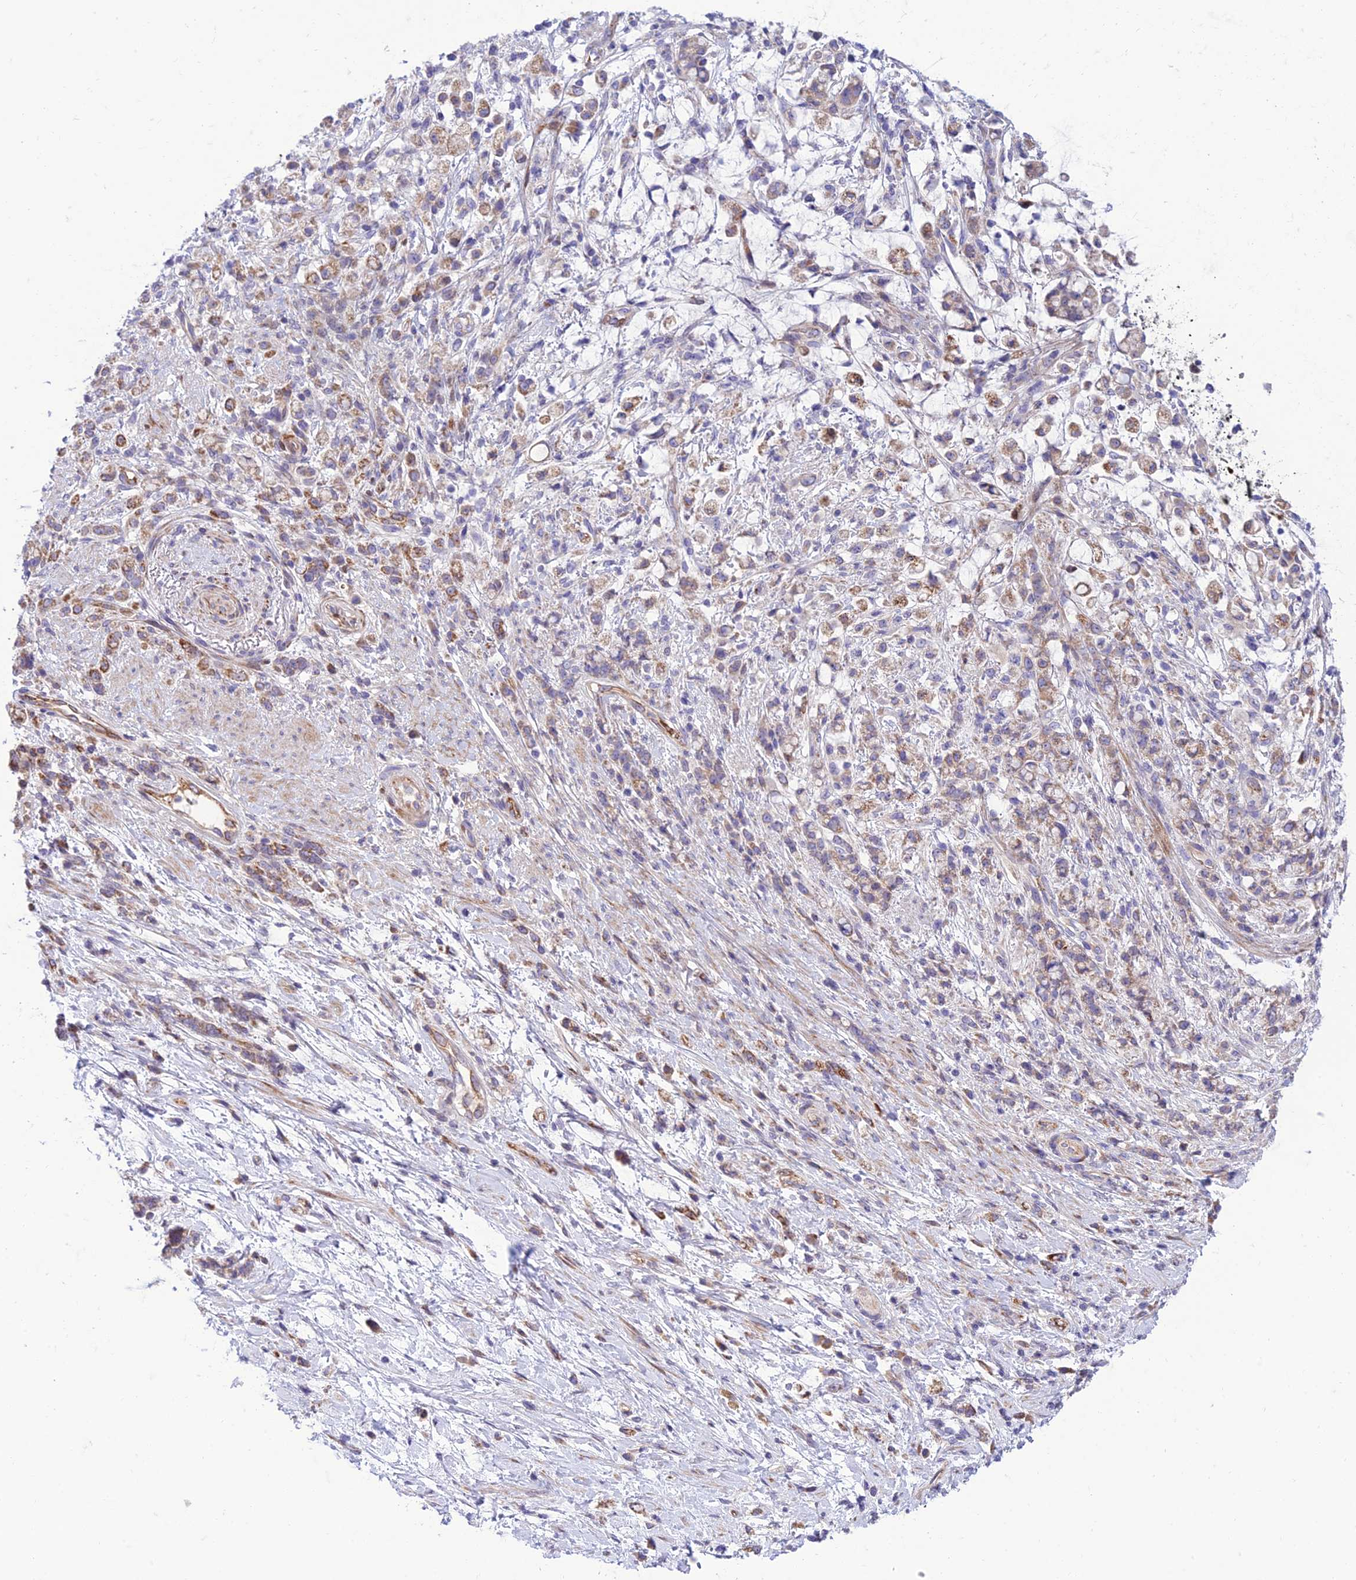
{"staining": {"intensity": "moderate", "quantity": "25%-75%", "location": "cytoplasmic/membranous"}, "tissue": "stomach cancer", "cell_type": "Tumor cells", "image_type": "cancer", "snomed": [{"axis": "morphology", "description": "Adenocarcinoma, NOS"}, {"axis": "topography", "description": "Stomach"}], "caption": "Stomach cancer stained for a protein displays moderate cytoplasmic/membranous positivity in tumor cells. (Brightfield microscopy of DAB IHC at high magnification).", "gene": "SEL1L3", "patient": {"sex": "female", "age": 60}}